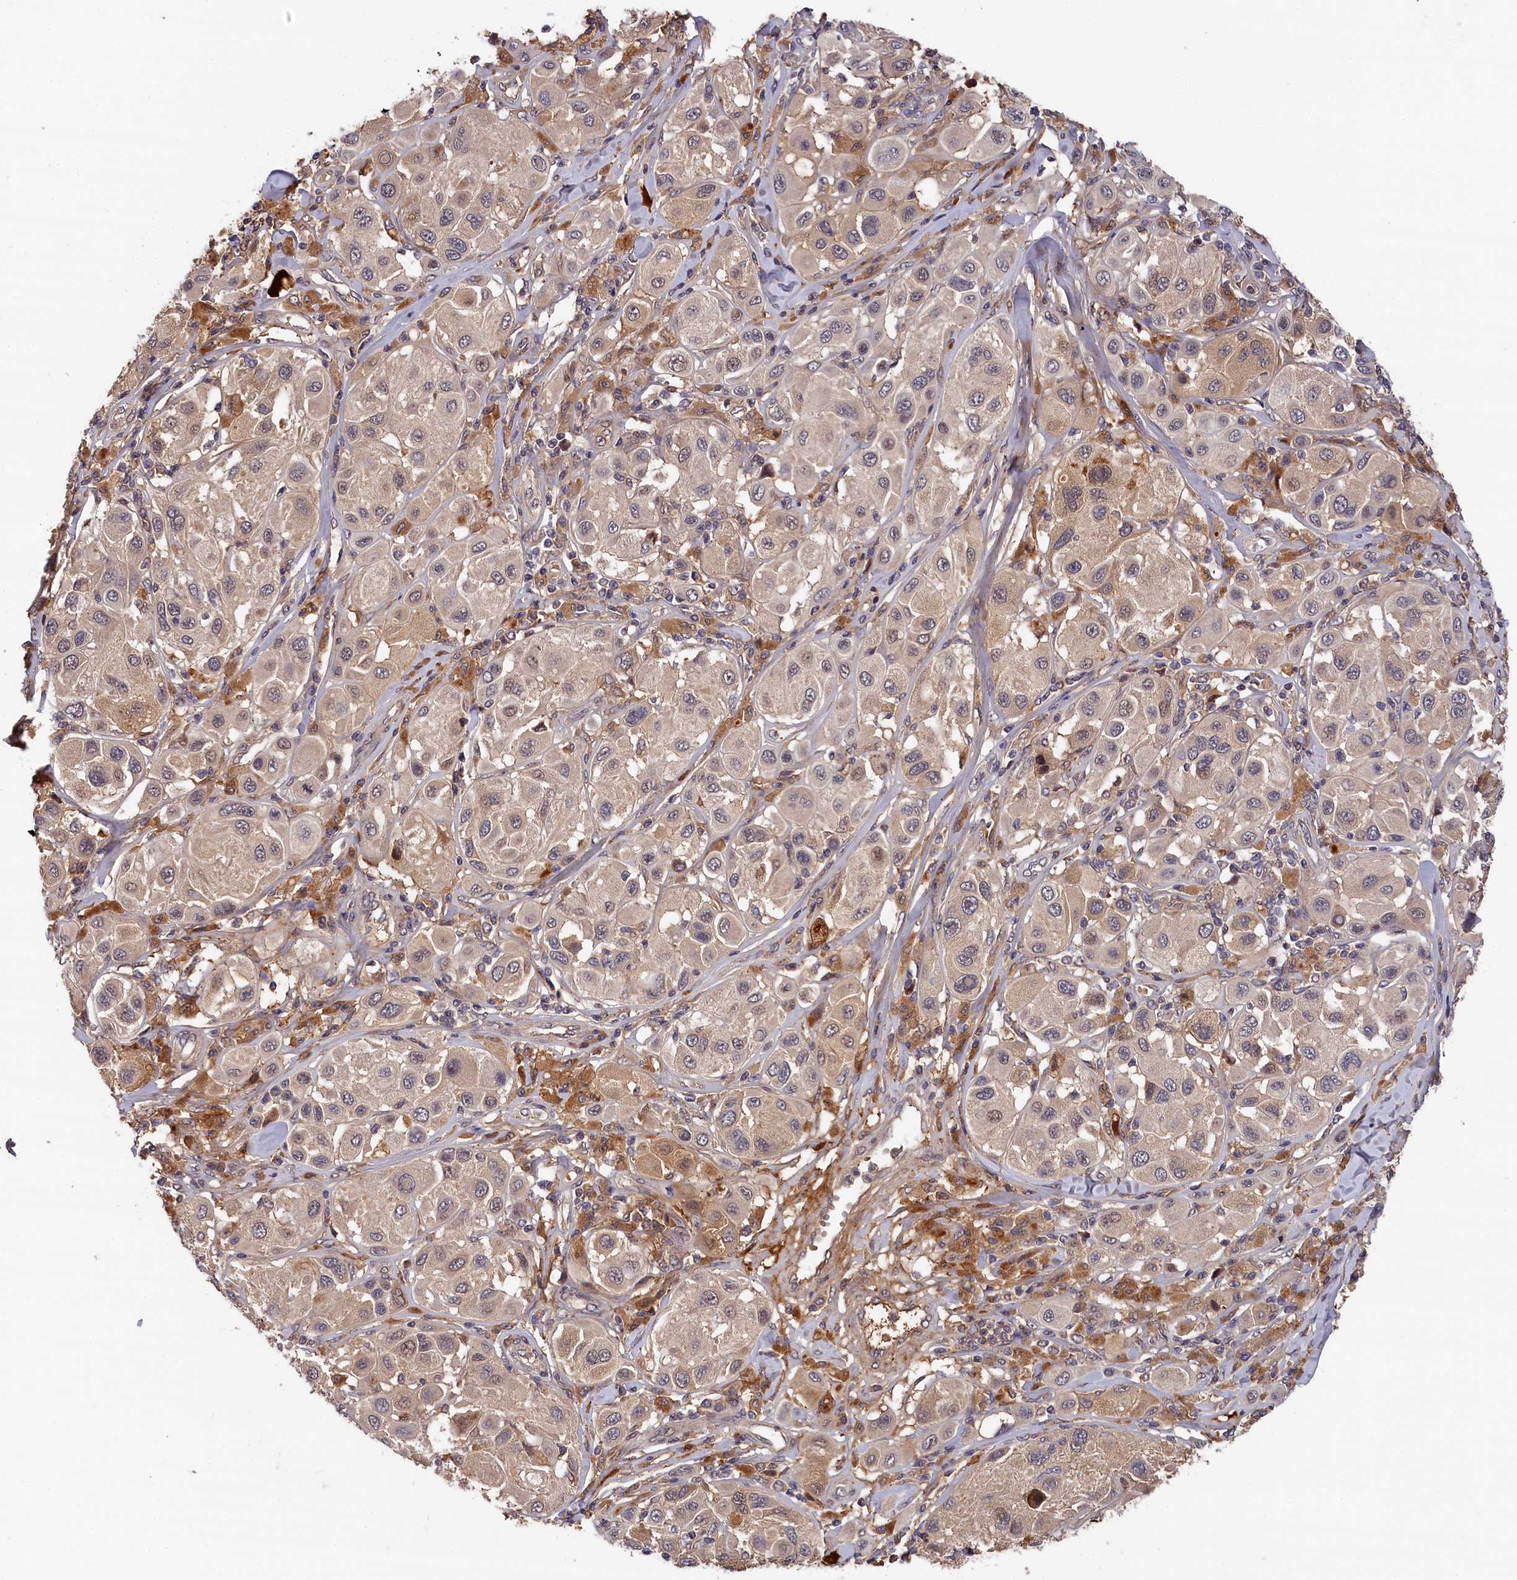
{"staining": {"intensity": "negative", "quantity": "none", "location": "none"}, "tissue": "melanoma", "cell_type": "Tumor cells", "image_type": "cancer", "snomed": [{"axis": "morphology", "description": "Malignant melanoma, Metastatic site"}, {"axis": "topography", "description": "Skin"}], "caption": "Immunohistochemistry of melanoma shows no positivity in tumor cells.", "gene": "ITIH1", "patient": {"sex": "male", "age": 41}}